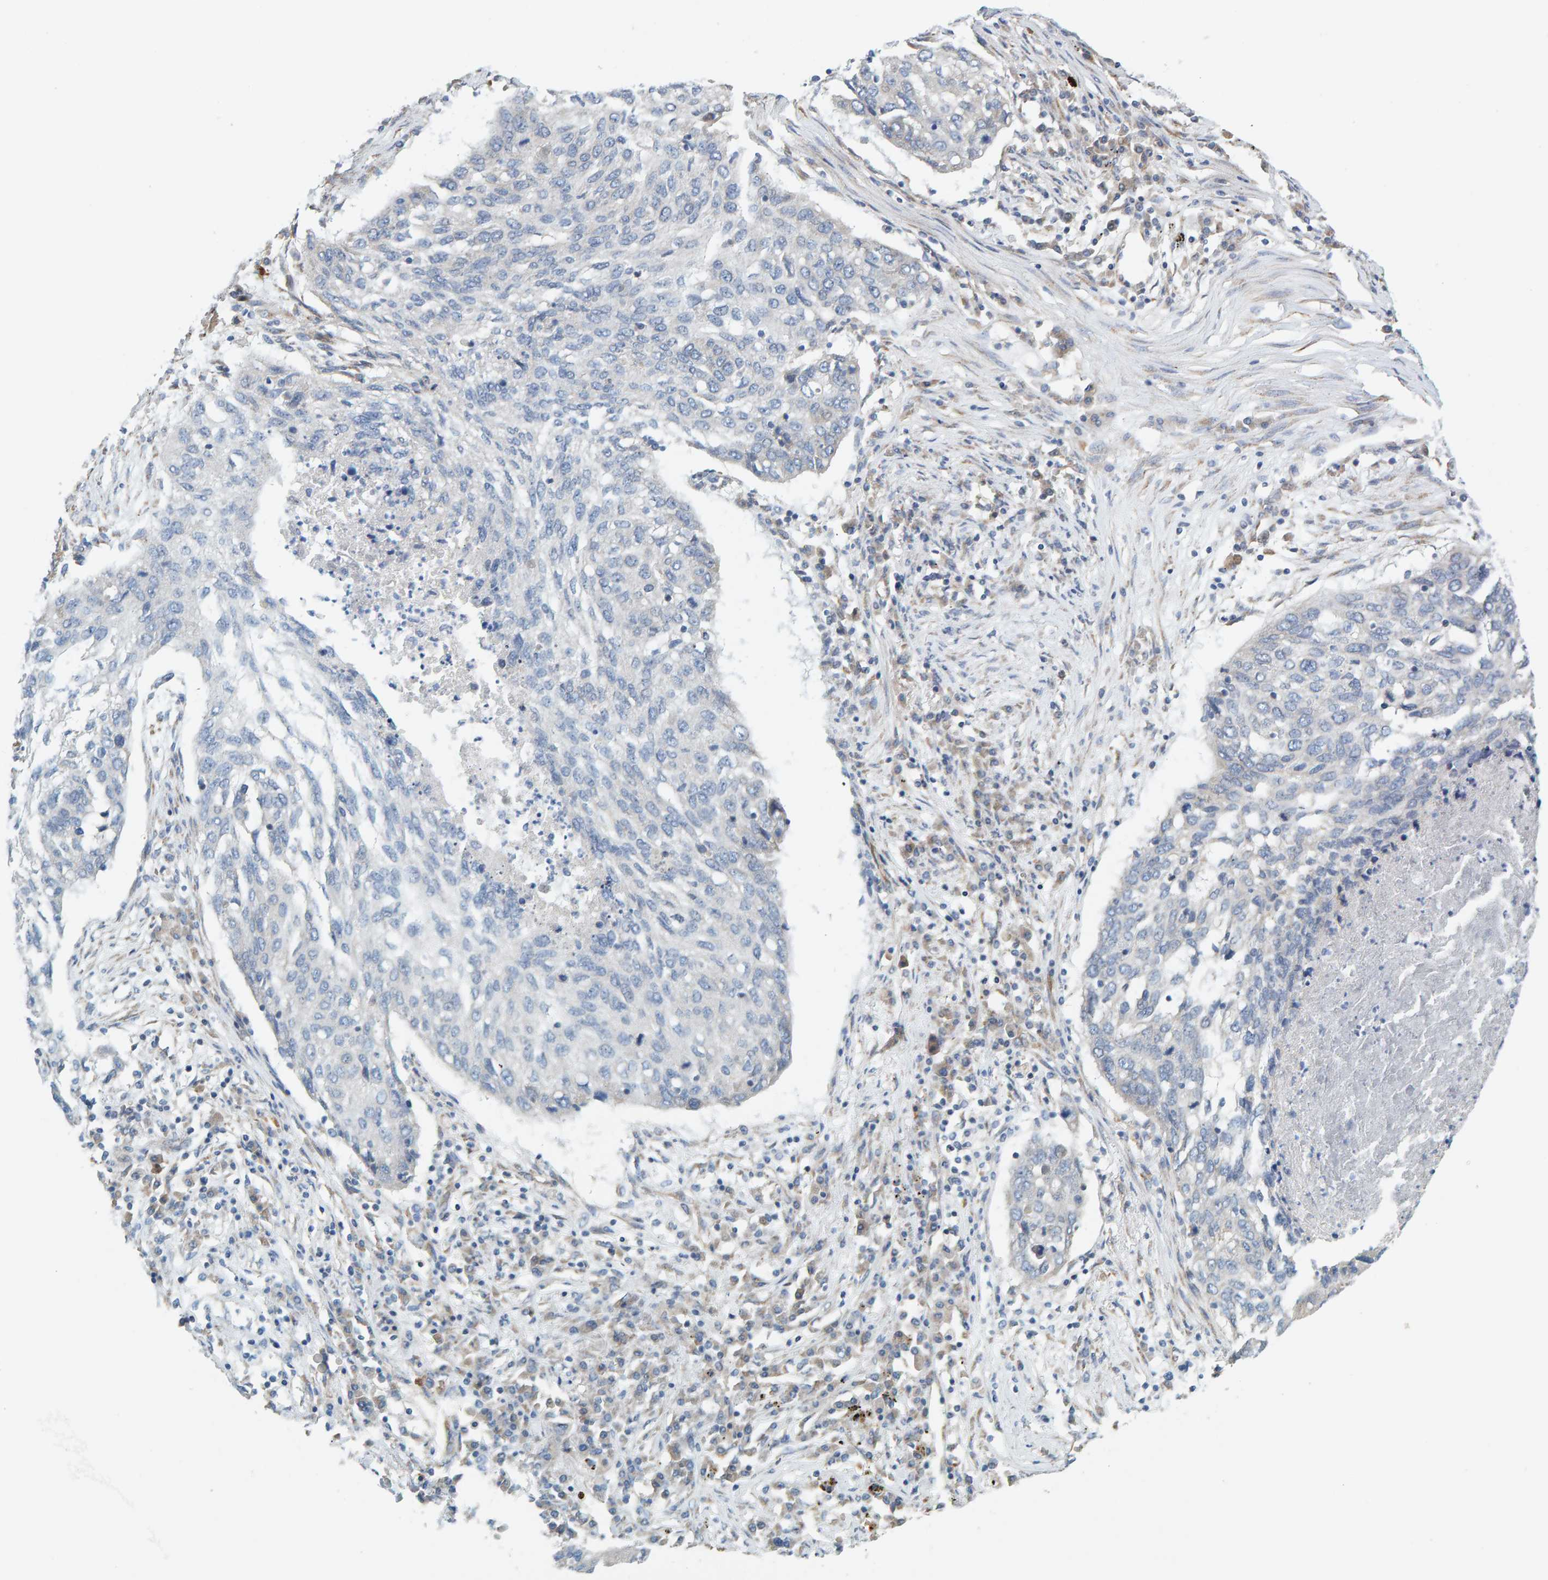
{"staining": {"intensity": "negative", "quantity": "none", "location": "none"}, "tissue": "lung cancer", "cell_type": "Tumor cells", "image_type": "cancer", "snomed": [{"axis": "morphology", "description": "Squamous cell carcinoma, NOS"}, {"axis": "topography", "description": "Lung"}], "caption": "The photomicrograph displays no staining of tumor cells in lung squamous cell carcinoma.", "gene": "PRKD2", "patient": {"sex": "female", "age": 63}}